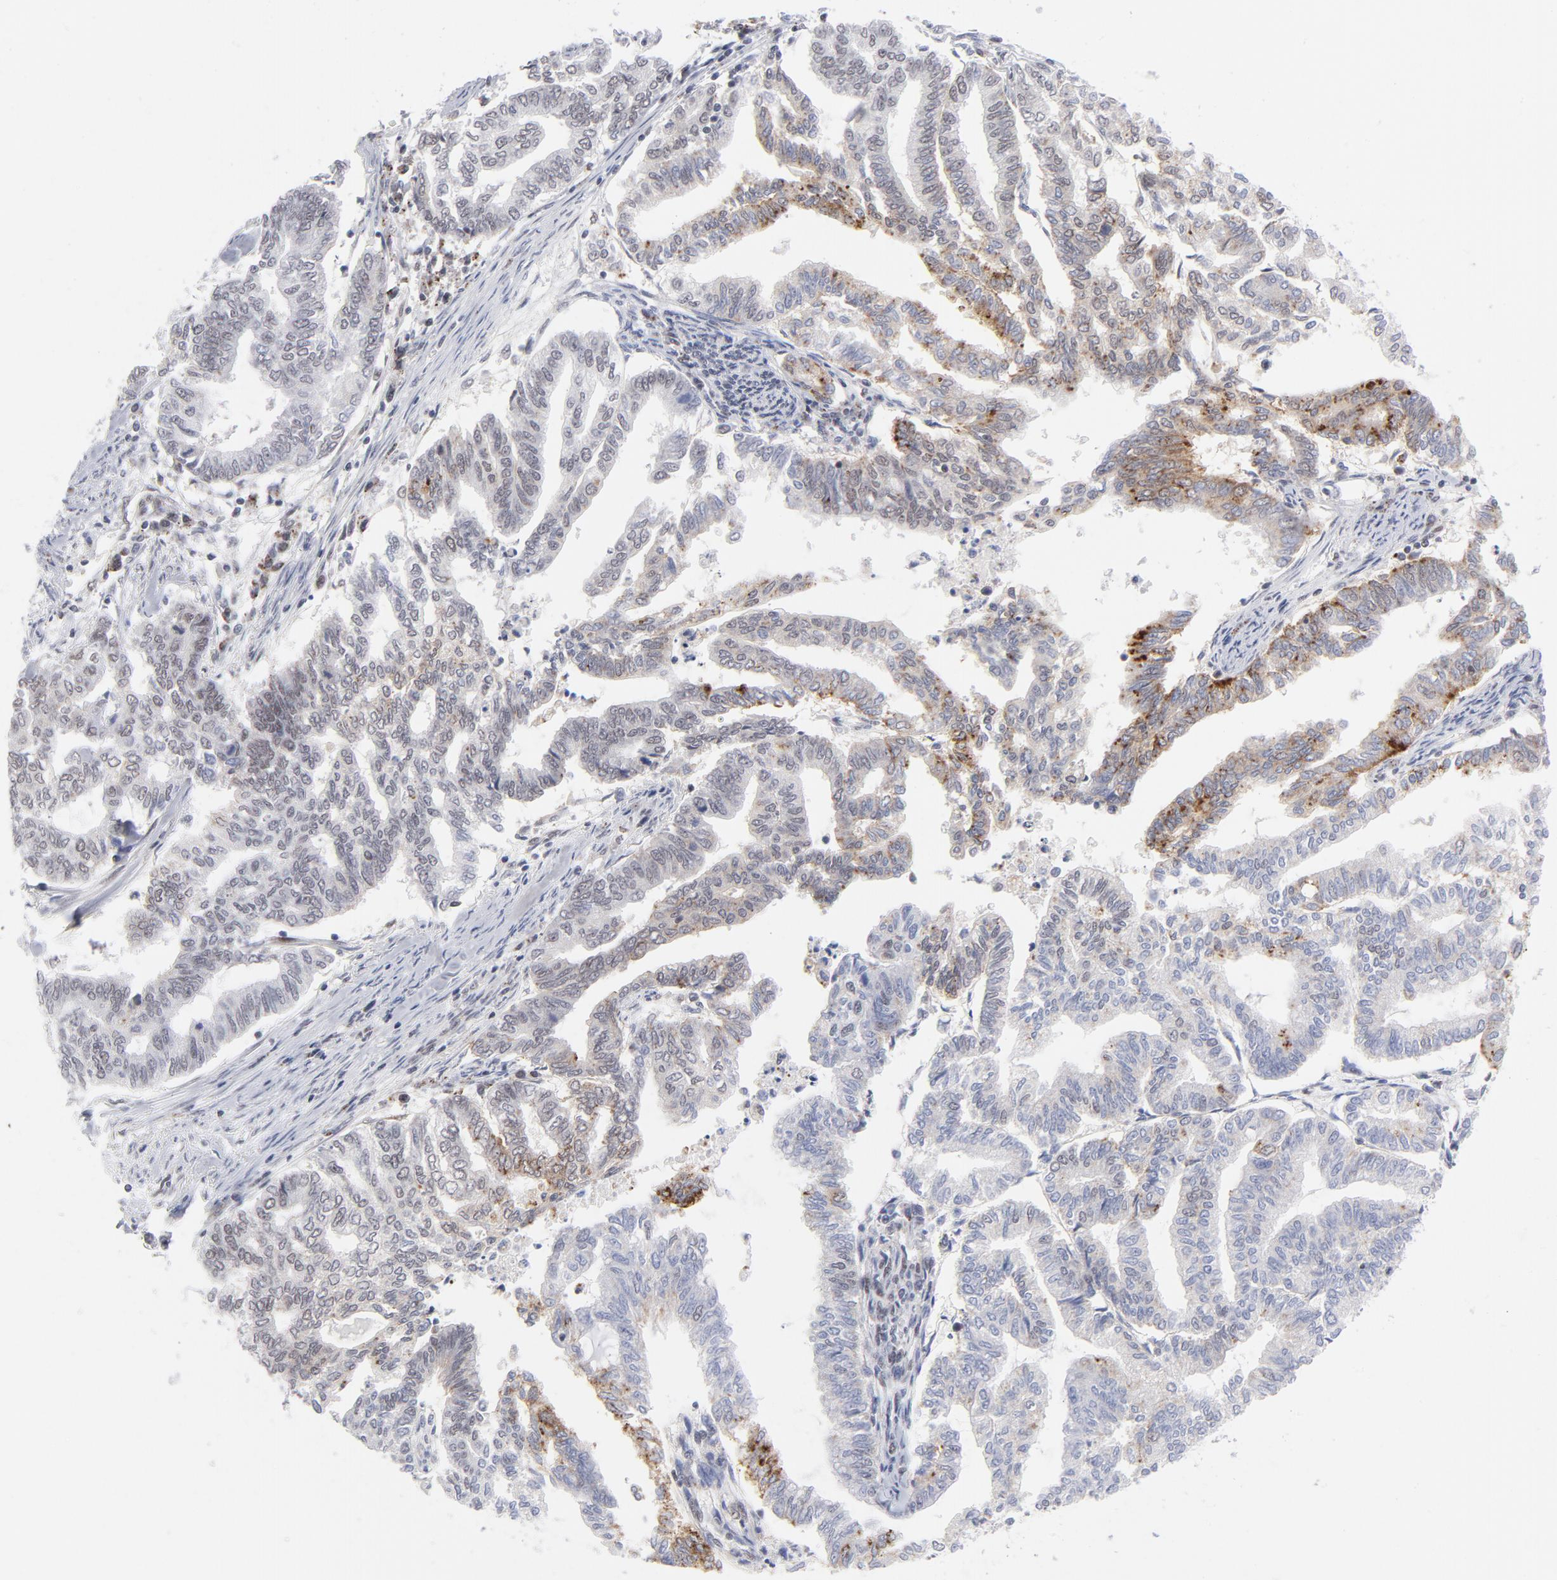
{"staining": {"intensity": "moderate", "quantity": "25%-75%", "location": "cytoplasmic/membranous"}, "tissue": "endometrial cancer", "cell_type": "Tumor cells", "image_type": "cancer", "snomed": [{"axis": "morphology", "description": "Adenocarcinoma, NOS"}, {"axis": "topography", "description": "Endometrium"}], "caption": "Immunohistochemistry of endometrial cancer exhibits medium levels of moderate cytoplasmic/membranous staining in about 25%-75% of tumor cells. (Stains: DAB (3,3'-diaminobenzidine) in brown, nuclei in blue, Microscopy: brightfield microscopy at high magnification).", "gene": "BAP1", "patient": {"sex": "female", "age": 79}}